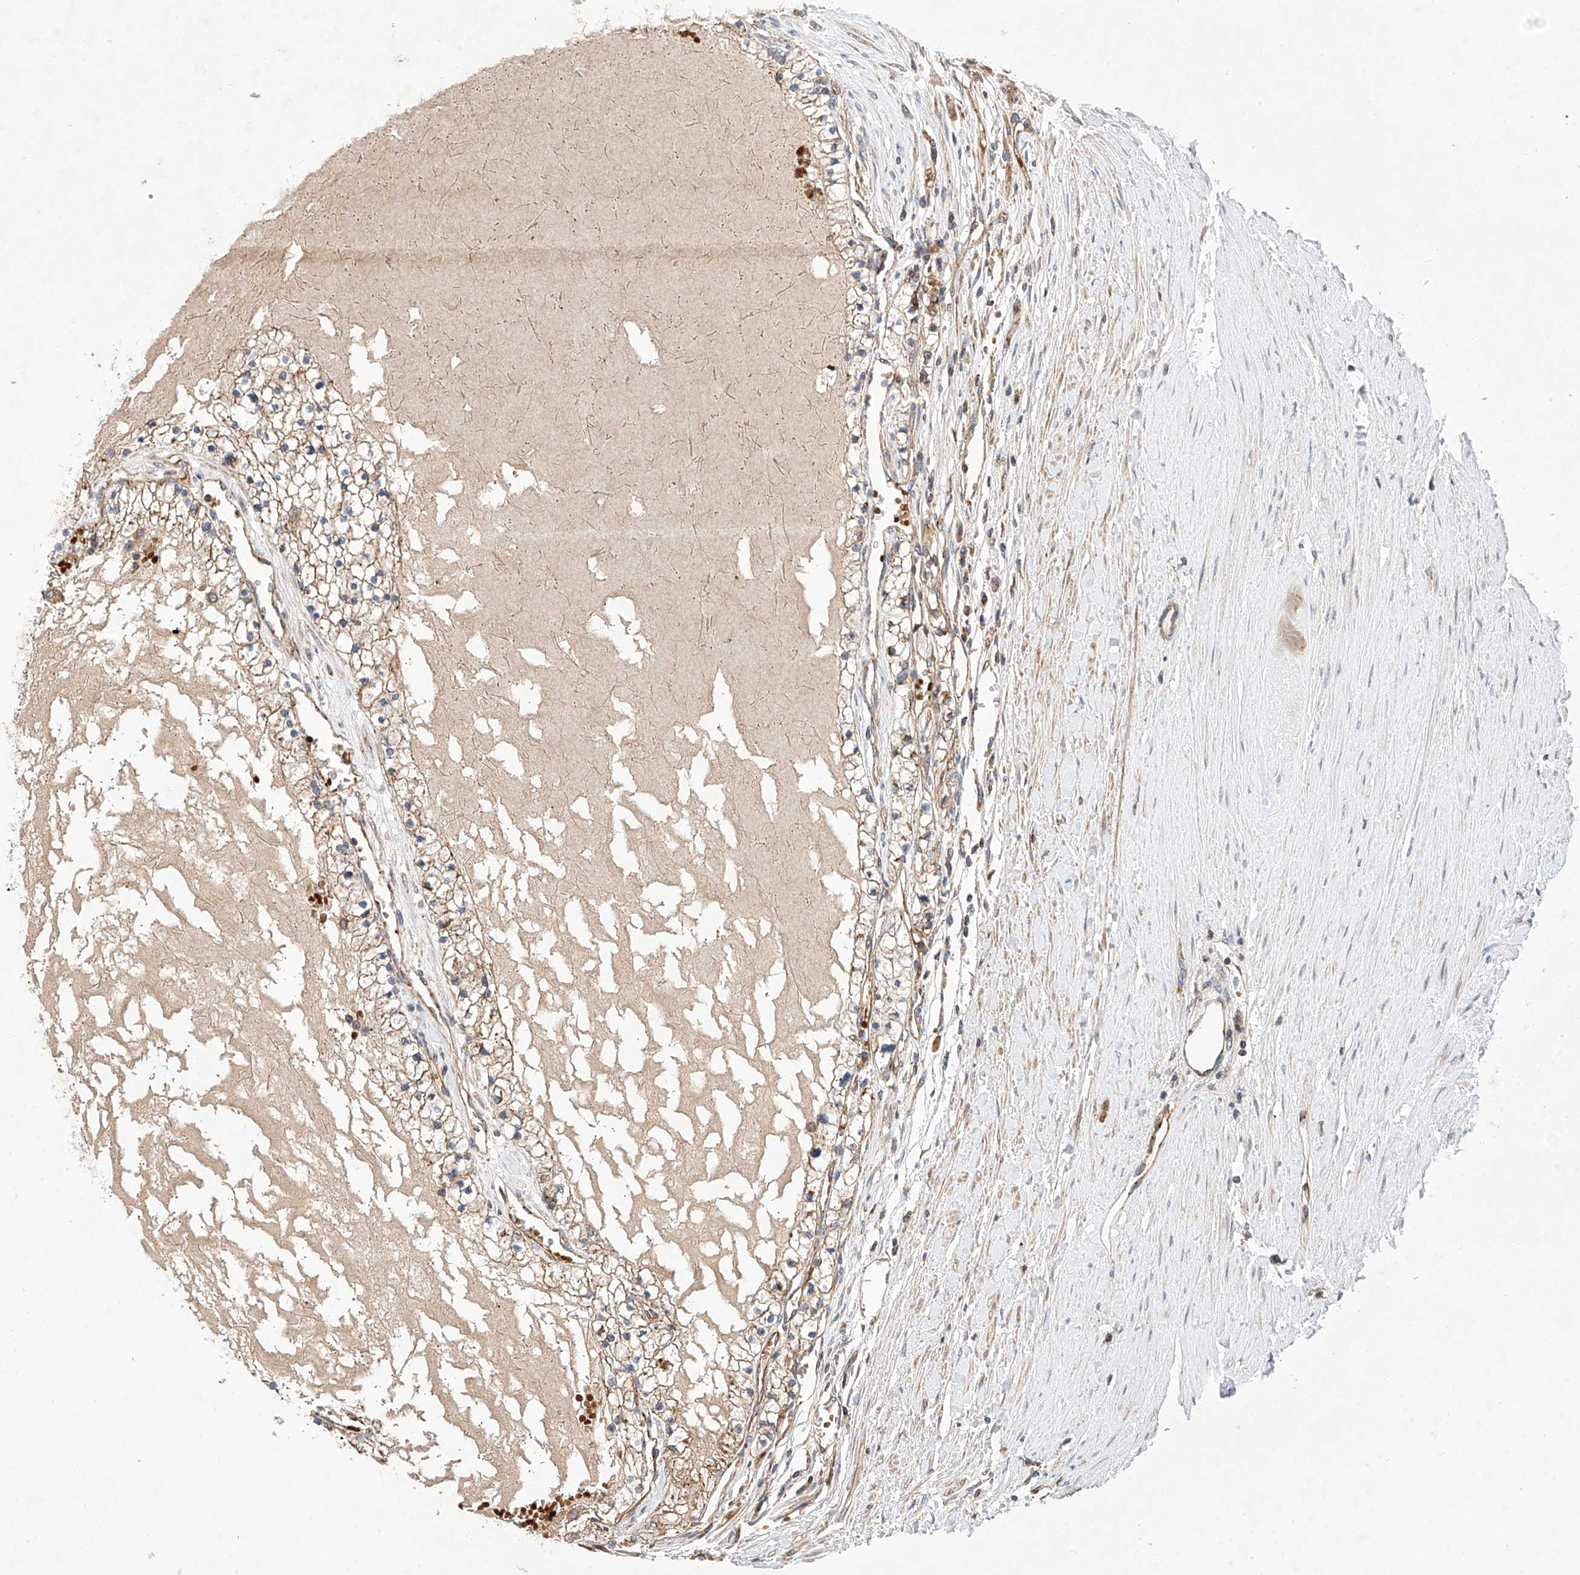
{"staining": {"intensity": "weak", "quantity": ">75%", "location": "cytoplasmic/membranous"}, "tissue": "renal cancer", "cell_type": "Tumor cells", "image_type": "cancer", "snomed": [{"axis": "morphology", "description": "Normal tissue, NOS"}, {"axis": "morphology", "description": "Adenocarcinoma, NOS"}, {"axis": "topography", "description": "Kidney"}], "caption": "Renal cancer was stained to show a protein in brown. There is low levels of weak cytoplasmic/membranous expression in approximately >75% of tumor cells. (DAB IHC, brown staining for protein, blue staining for nuclei).", "gene": "NR1D1", "patient": {"sex": "male", "age": 68}}